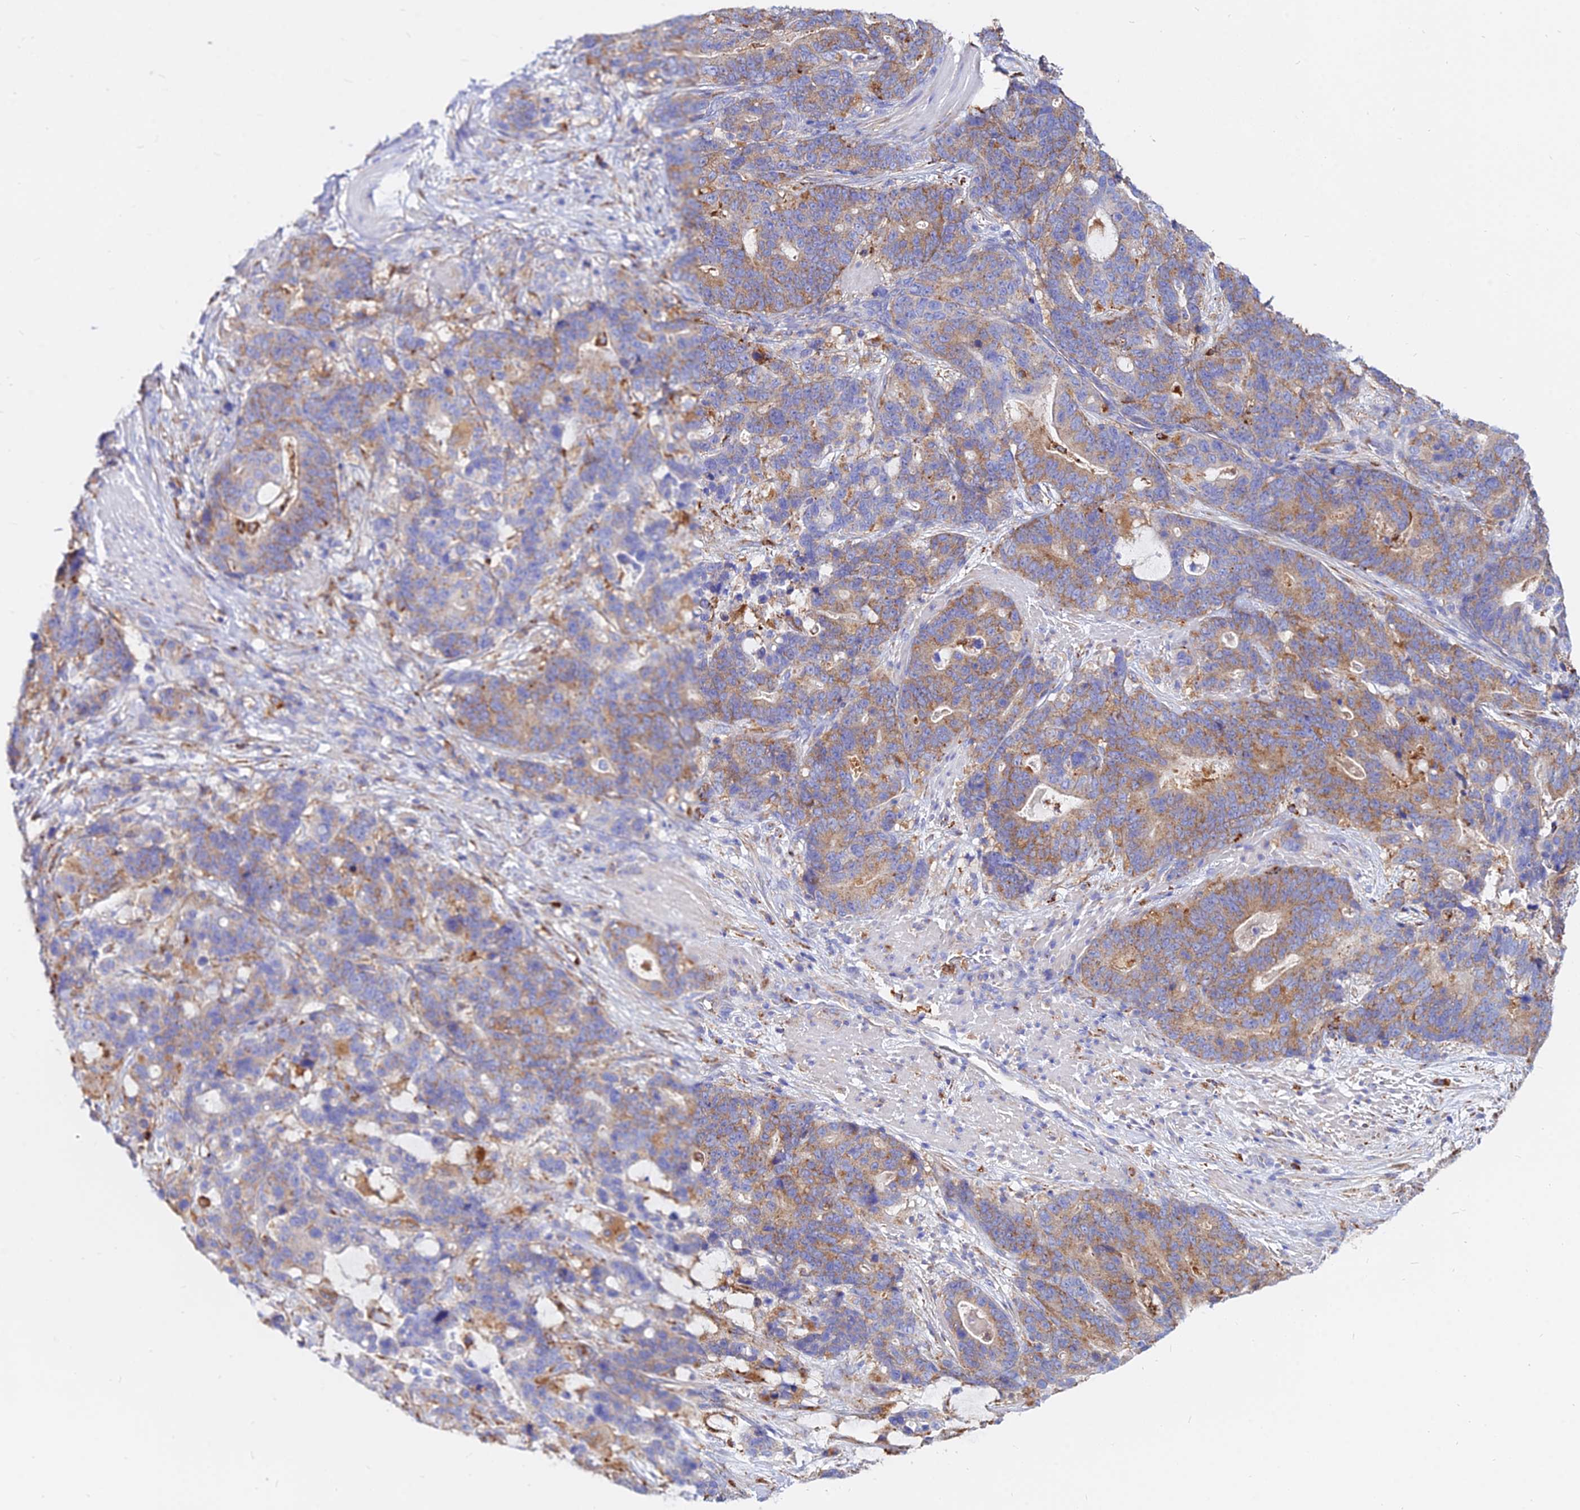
{"staining": {"intensity": "moderate", "quantity": ">75%", "location": "cytoplasmic/membranous"}, "tissue": "stomach cancer", "cell_type": "Tumor cells", "image_type": "cancer", "snomed": [{"axis": "morphology", "description": "Adenocarcinoma, NOS"}, {"axis": "topography", "description": "Stomach"}], "caption": "Immunohistochemistry (IHC) histopathology image of human stomach cancer stained for a protein (brown), which reveals medium levels of moderate cytoplasmic/membranous staining in approximately >75% of tumor cells.", "gene": "AGTRAP", "patient": {"sex": "female", "age": 76}}